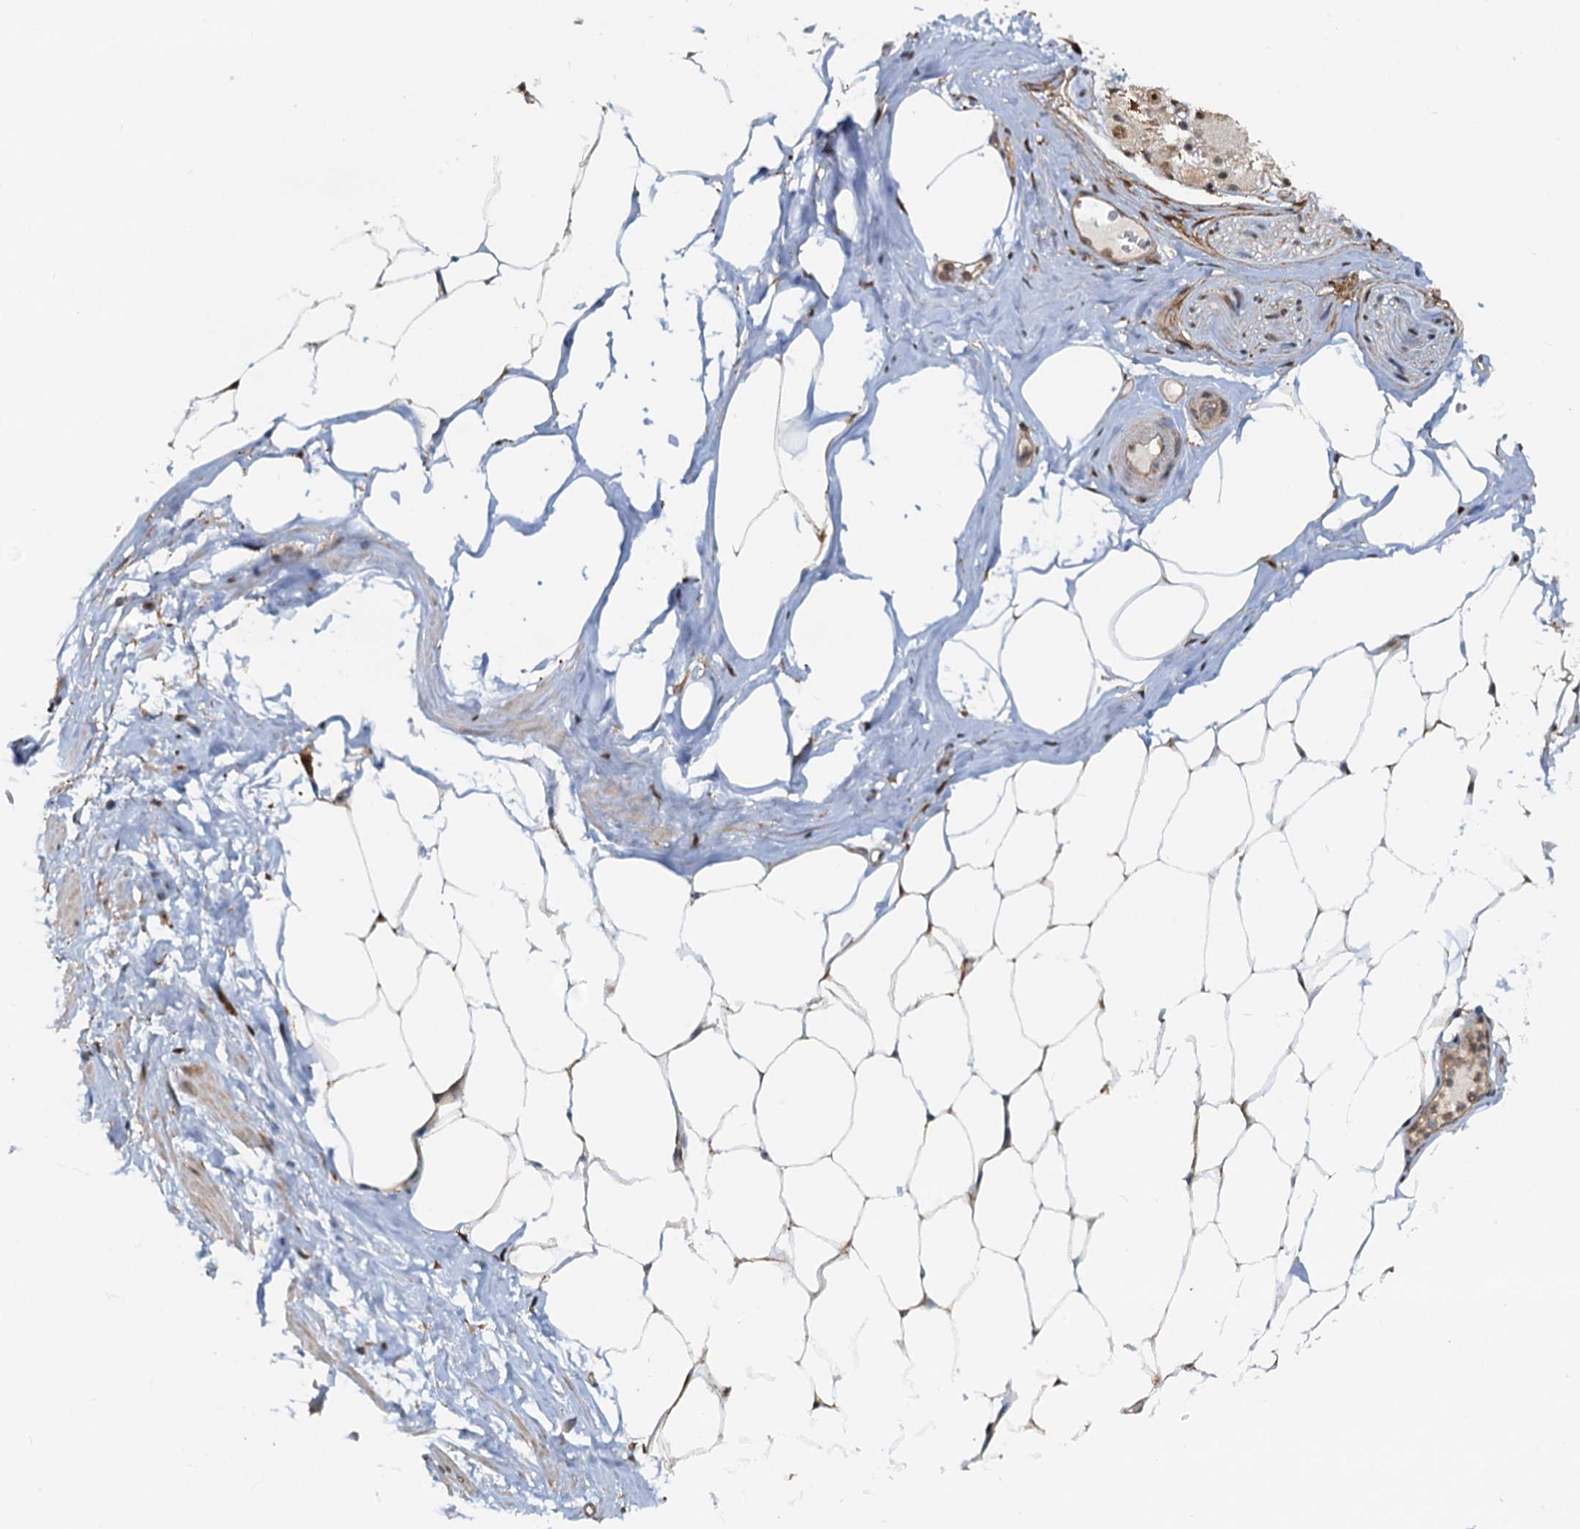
{"staining": {"intensity": "moderate", "quantity": "25%-75%", "location": "cytoplasmic/membranous"}, "tissue": "adipose tissue", "cell_type": "Adipocytes", "image_type": "normal", "snomed": [{"axis": "morphology", "description": "Normal tissue, NOS"}, {"axis": "morphology", "description": "Adenocarcinoma, Low grade"}, {"axis": "topography", "description": "Prostate"}, {"axis": "topography", "description": "Peripheral nerve tissue"}], "caption": "Immunohistochemical staining of unremarkable adipose tissue shows medium levels of moderate cytoplasmic/membranous positivity in about 25%-75% of adipocytes.", "gene": "SPINDOC", "patient": {"sex": "male", "age": 63}}